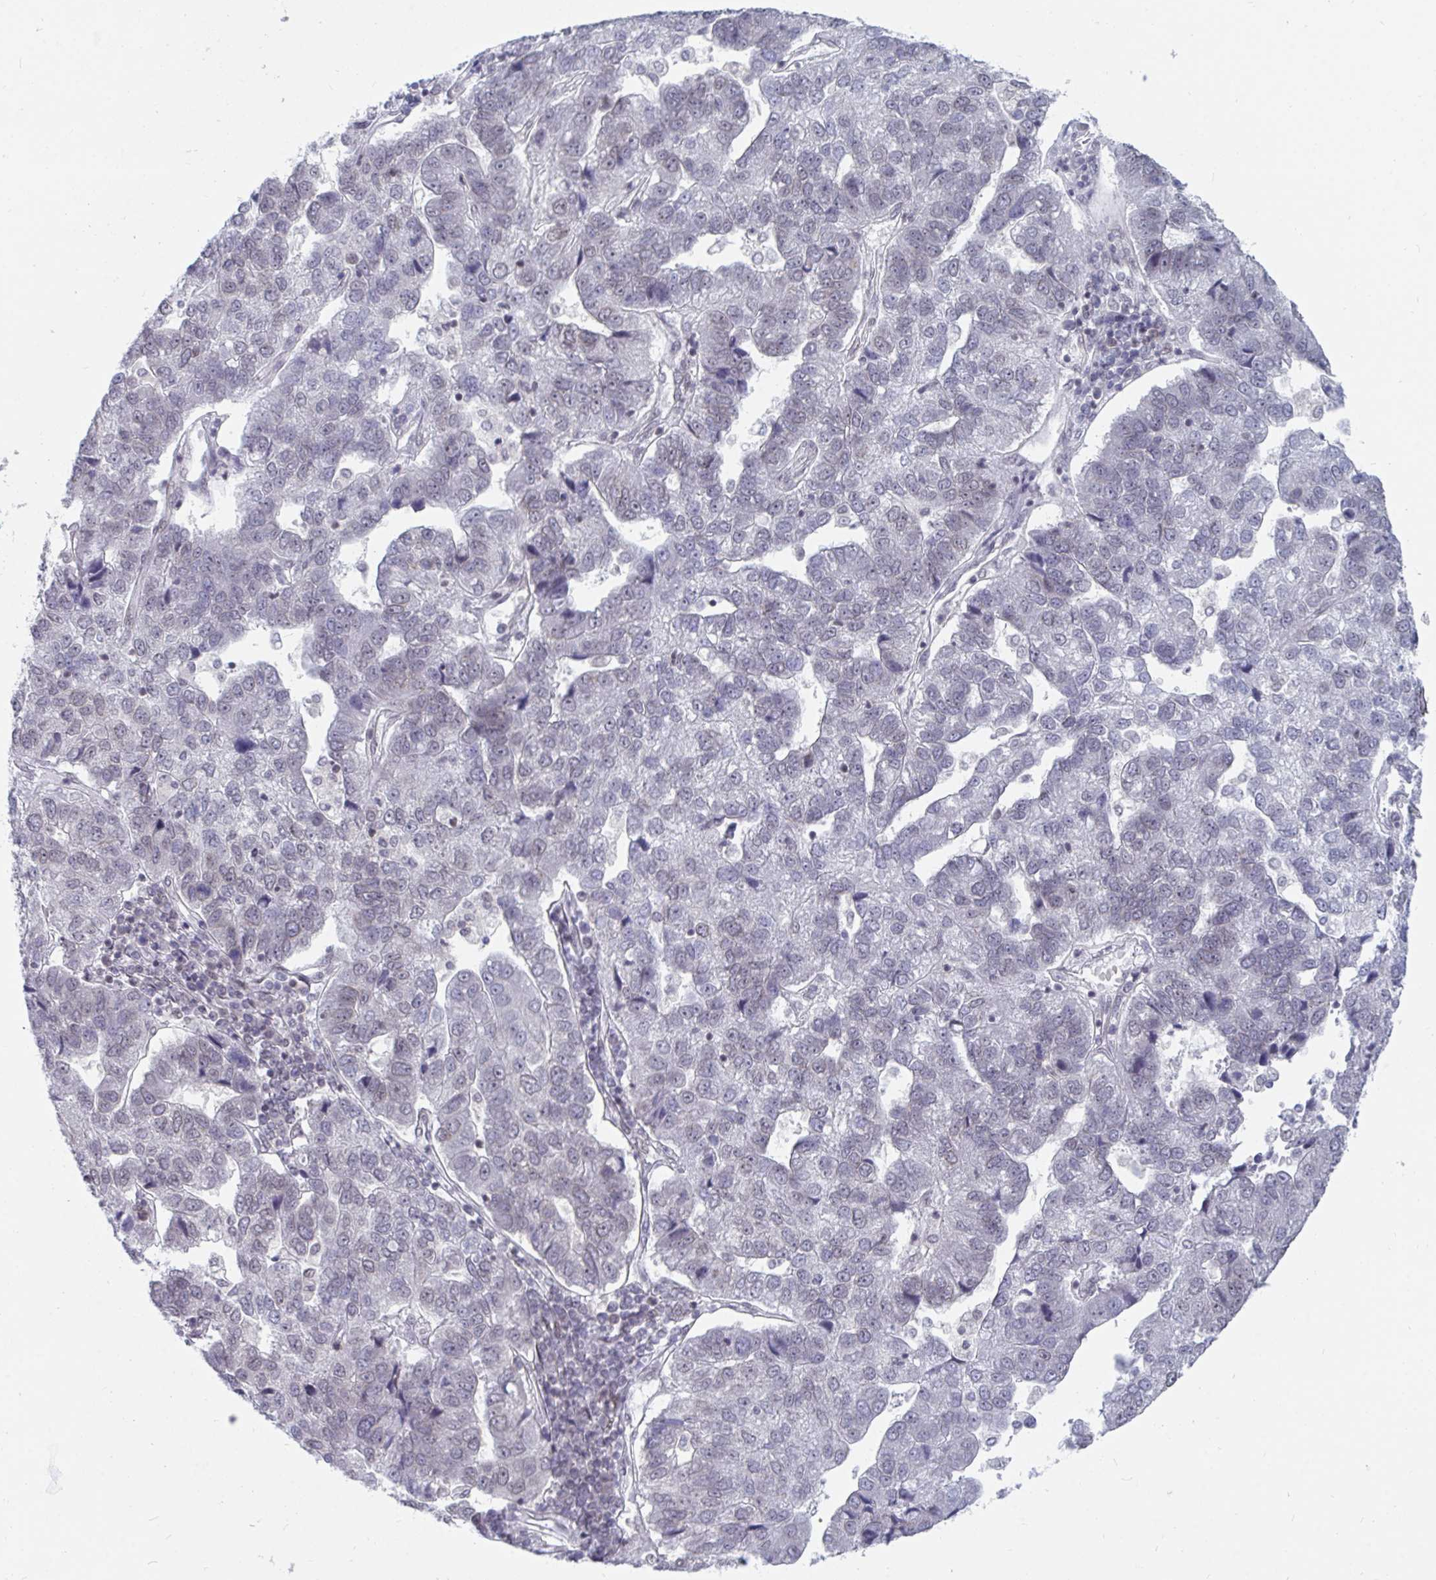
{"staining": {"intensity": "negative", "quantity": "none", "location": "none"}, "tissue": "pancreatic cancer", "cell_type": "Tumor cells", "image_type": "cancer", "snomed": [{"axis": "morphology", "description": "Adenocarcinoma, NOS"}, {"axis": "topography", "description": "Pancreas"}], "caption": "This histopathology image is of adenocarcinoma (pancreatic) stained with immunohistochemistry to label a protein in brown with the nuclei are counter-stained blue. There is no positivity in tumor cells.", "gene": "TRIP12", "patient": {"sex": "female", "age": 61}}